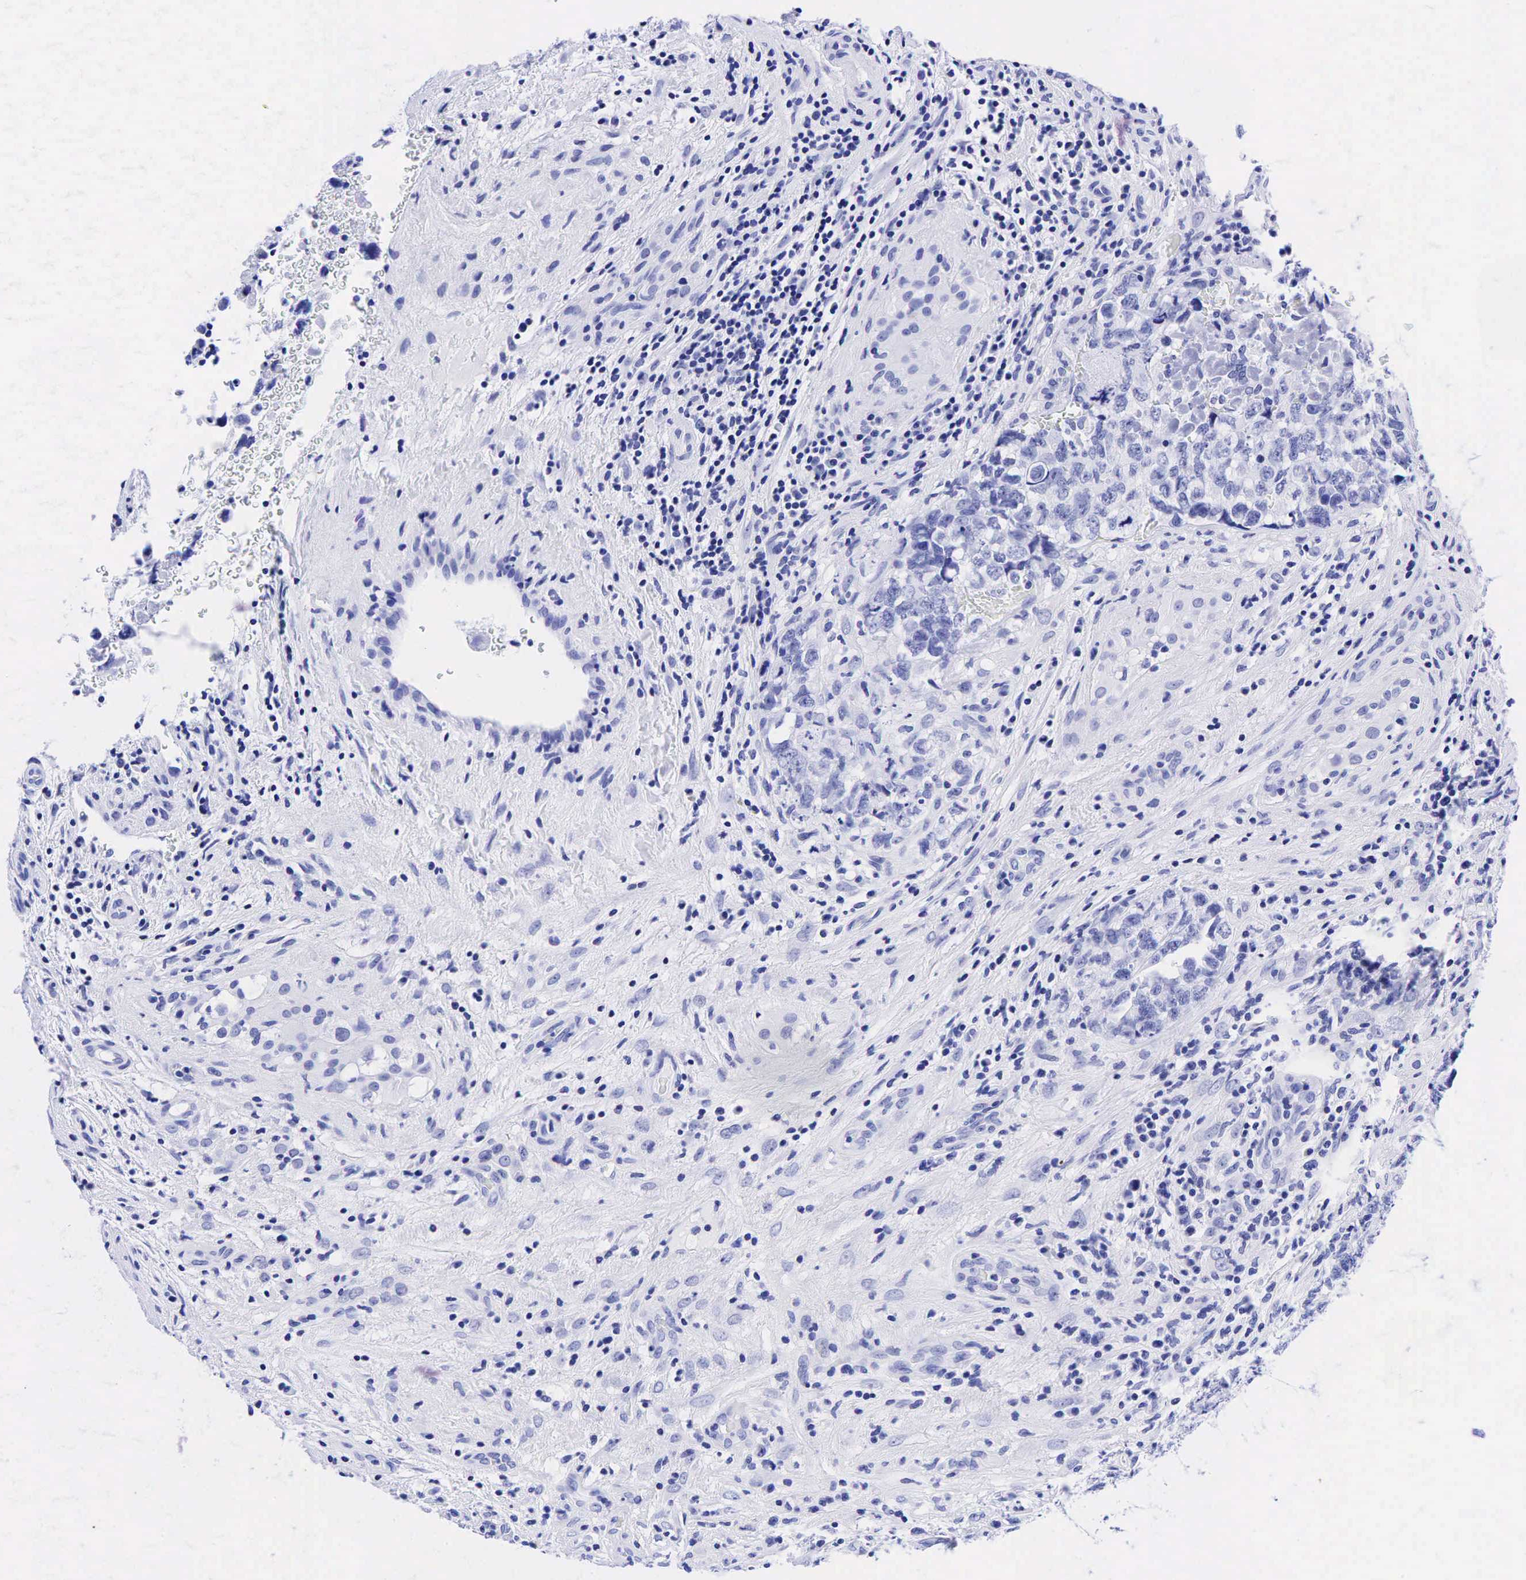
{"staining": {"intensity": "negative", "quantity": "none", "location": "none"}, "tissue": "testis cancer", "cell_type": "Tumor cells", "image_type": "cancer", "snomed": [{"axis": "morphology", "description": "Carcinoma, Embryonal, NOS"}, {"axis": "topography", "description": "Testis"}], "caption": "Micrograph shows no significant protein expression in tumor cells of testis cancer. The staining was performed using DAB (3,3'-diaminobenzidine) to visualize the protein expression in brown, while the nuclei were stained in blue with hematoxylin (Magnification: 20x).", "gene": "ESR1", "patient": {"sex": "male", "age": 31}}